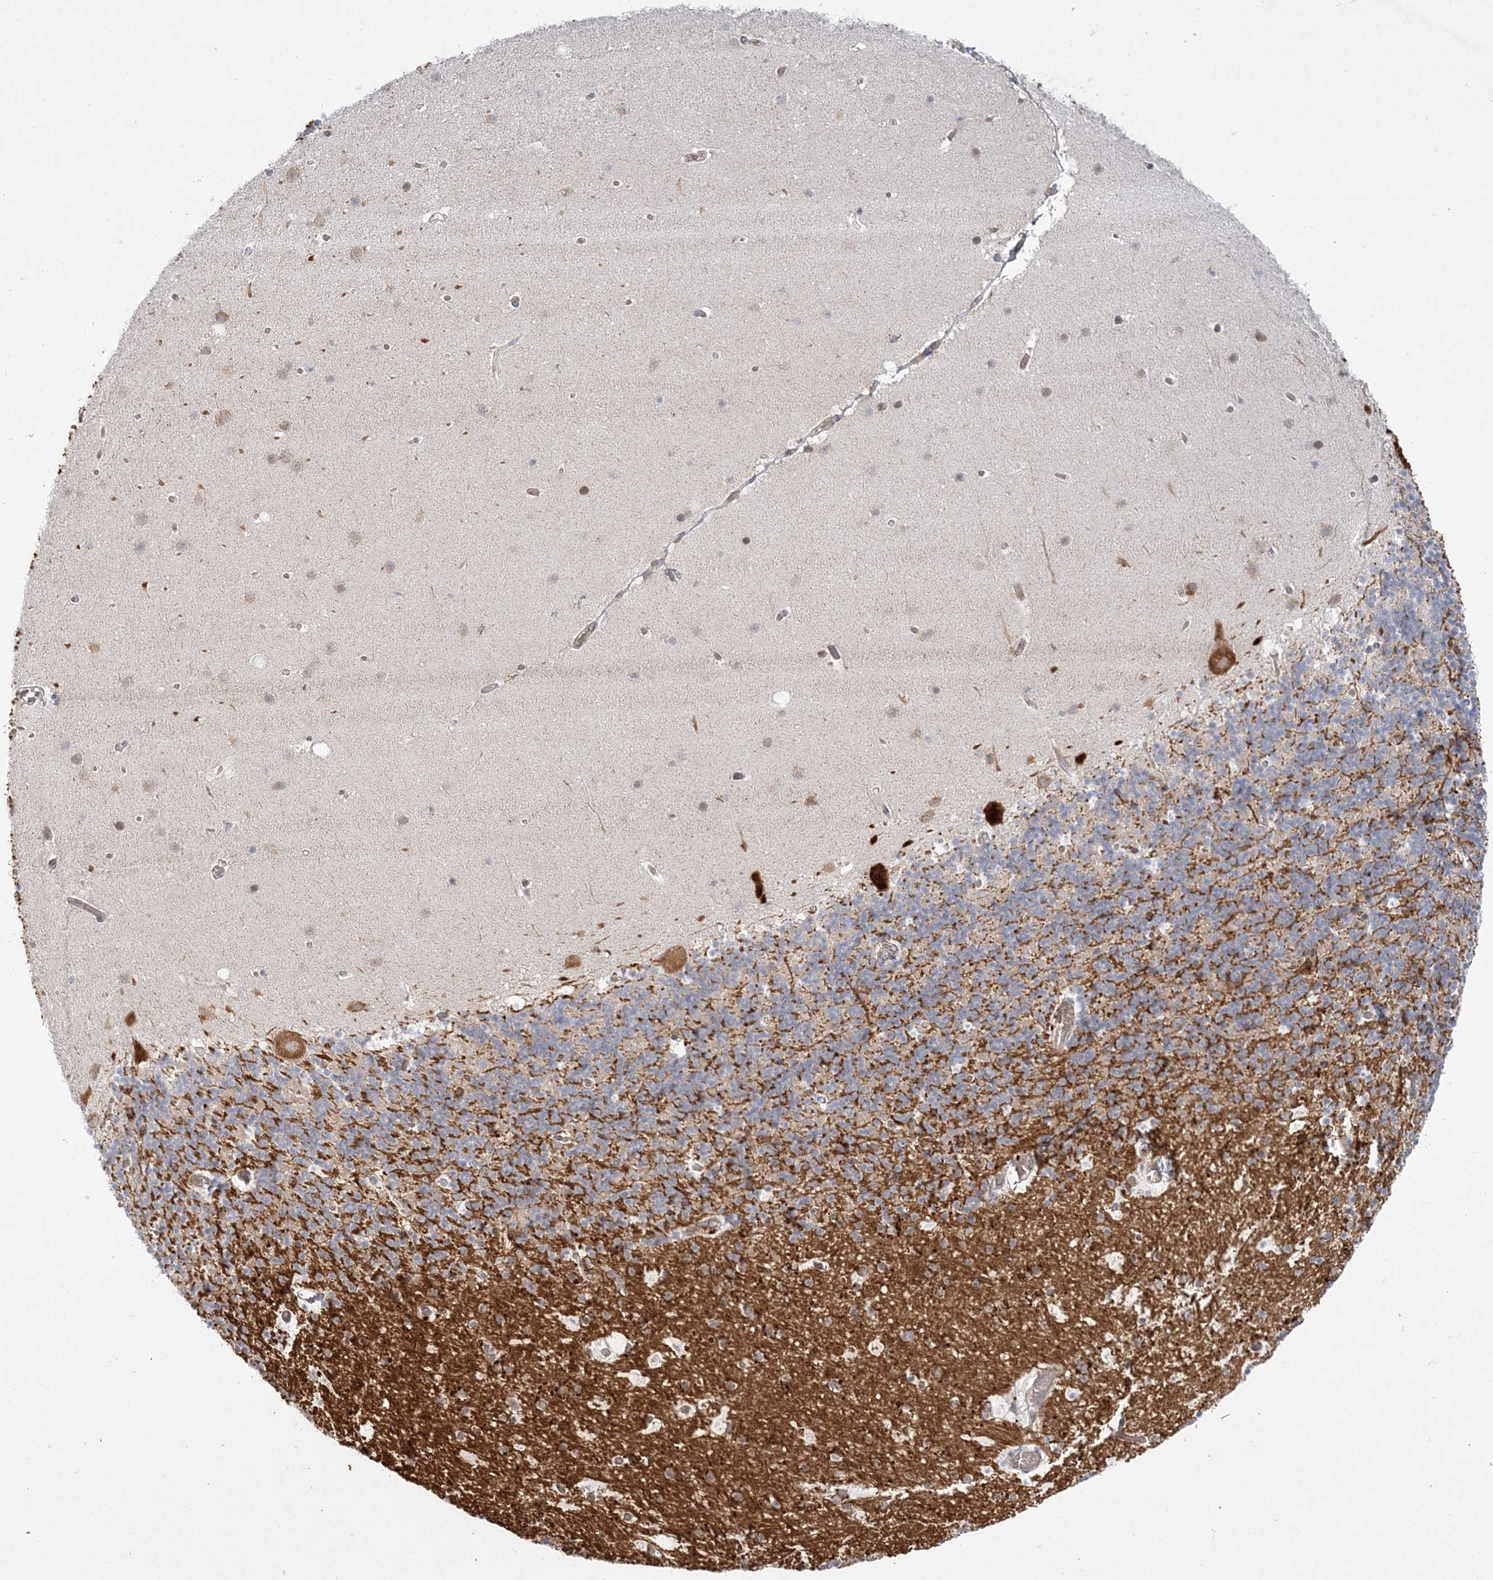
{"staining": {"intensity": "moderate", "quantity": "25%-75%", "location": "cytoplasmic/membranous"}, "tissue": "cerebellum", "cell_type": "Cells in granular layer", "image_type": "normal", "snomed": [{"axis": "morphology", "description": "Normal tissue, NOS"}, {"axis": "topography", "description": "Cerebellum"}], "caption": "Immunohistochemistry (IHC) (DAB (3,3'-diaminobenzidine)) staining of benign human cerebellum demonstrates moderate cytoplasmic/membranous protein staining in about 25%-75% of cells in granular layer. Ihc stains the protein of interest in brown and the nuclei are stained blue.", "gene": "ADAMTS12", "patient": {"sex": "male", "age": 57}}